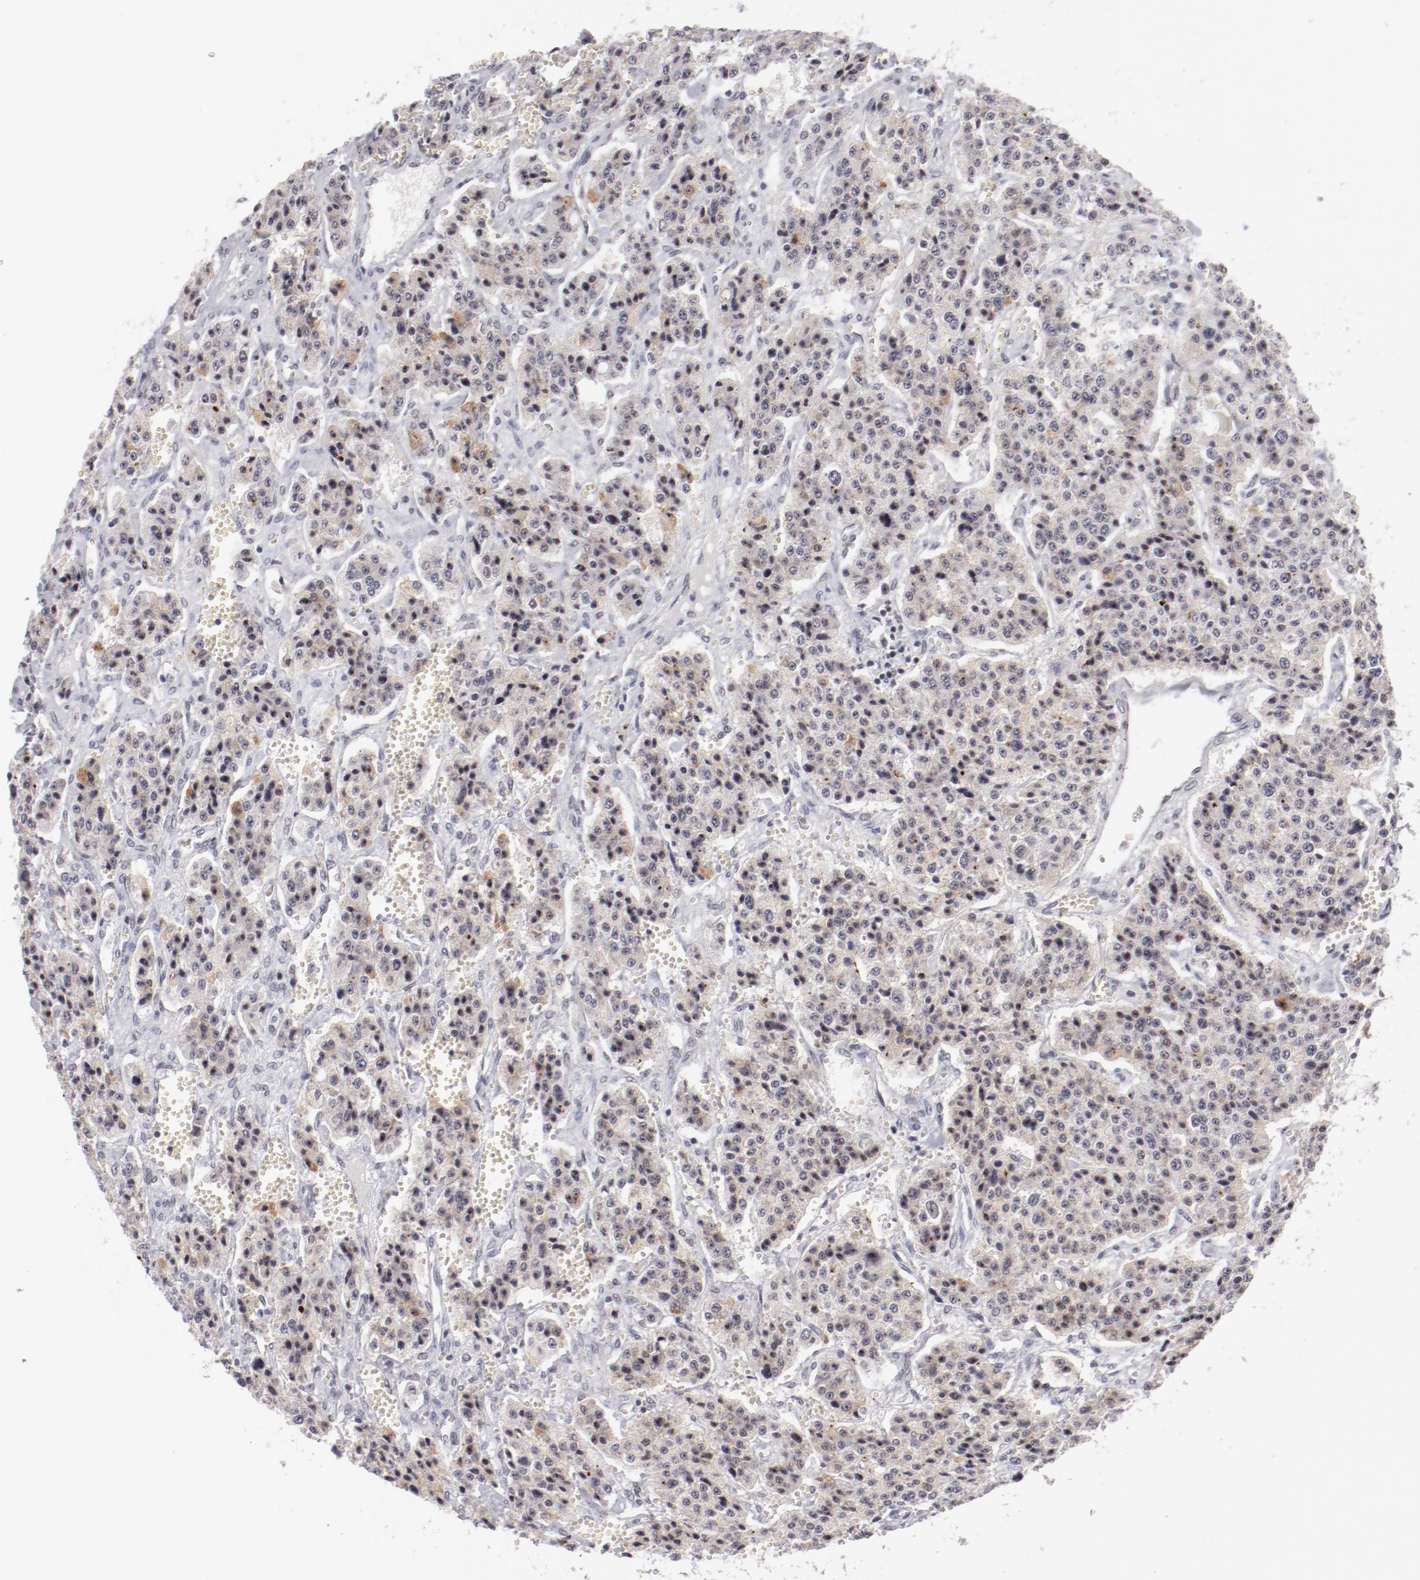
{"staining": {"intensity": "weak", "quantity": "25%-75%", "location": "cytoplasmic/membranous"}, "tissue": "carcinoid", "cell_type": "Tumor cells", "image_type": "cancer", "snomed": [{"axis": "morphology", "description": "Carcinoid, malignant, NOS"}, {"axis": "topography", "description": "Small intestine"}], "caption": "Carcinoid stained with IHC reveals weak cytoplasmic/membranous expression in about 25%-75% of tumor cells. (DAB IHC, brown staining for protein, blue staining for nuclei).", "gene": "TFAP4", "patient": {"sex": "male", "age": 52}}